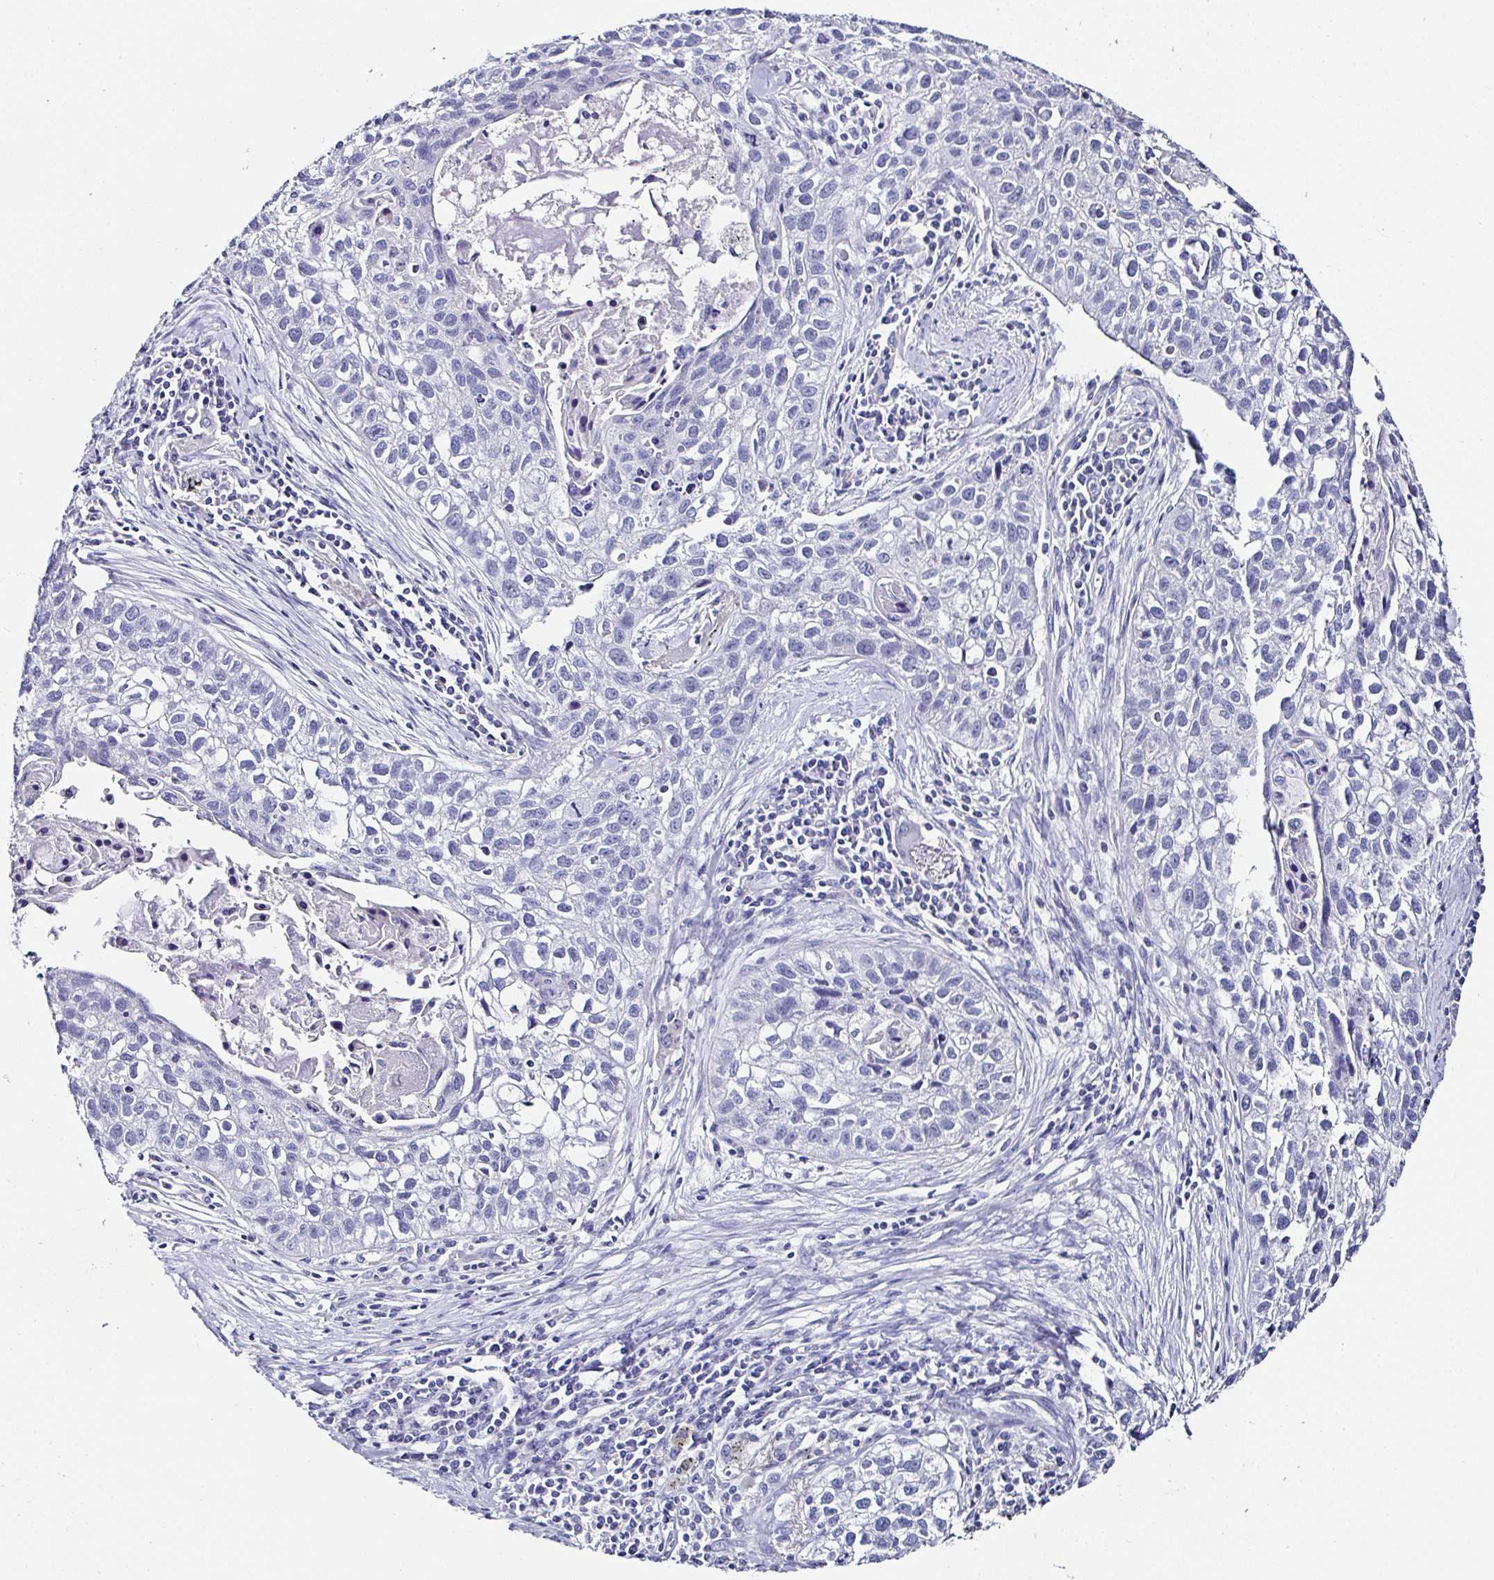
{"staining": {"intensity": "negative", "quantity": "none", "location": "none"}, "tissue": "lung cancer", "cell_type": "Tumor cells", "image_type": "cancer", "snomed": [{"axis": "morphology", "description": "Squamous cell carcinoma, NOS"}, {"axis": "topography", "description": "Lung"}], "caption": "Immunohistochemistry of lung cancer shows no positivity in tumor cells. The staining was performed using DAB to visualize the protein expression in brown, while the nuclei were stained in blue with hematoxylin (Magnification: 20x).", "gene": "UGT3A1", "patient": {"sex": "male", "age": 74}}